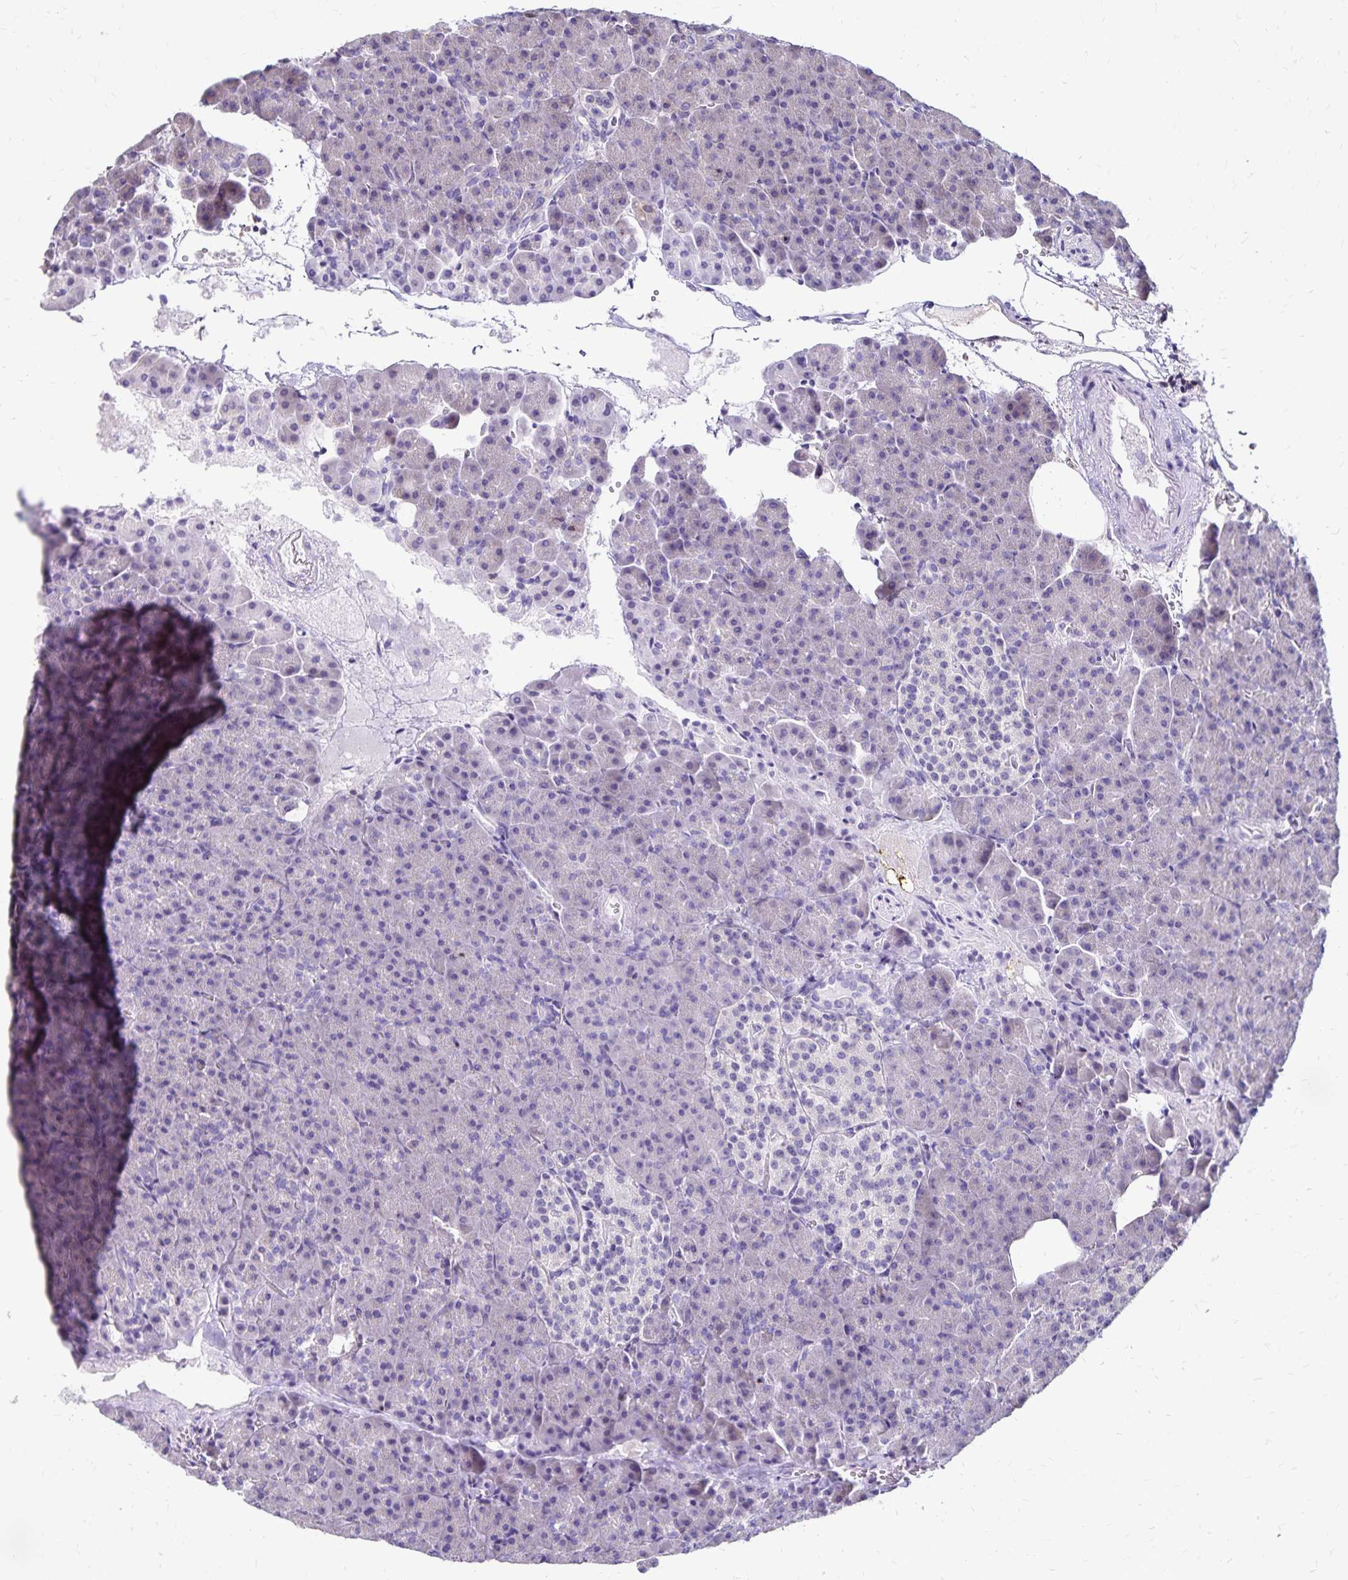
{"staining": {"intensity": "negative", "quantity": "none", "location": "none"}, "tissue": "pancreas", "cell_type": "Exocrine glandular cells", "image_type": "normal", "snomed": [{"axis": "morphology", "description": "Normal tissue, NOS"}, {"axis": "topography", "description": "Pancreas"}], "caption": "Histopathology image shows no protein expression in exocrine glandular cells of normal pancreas.", "gene": "NAGPA", "patient": {"sex": "female", "age": 74}}